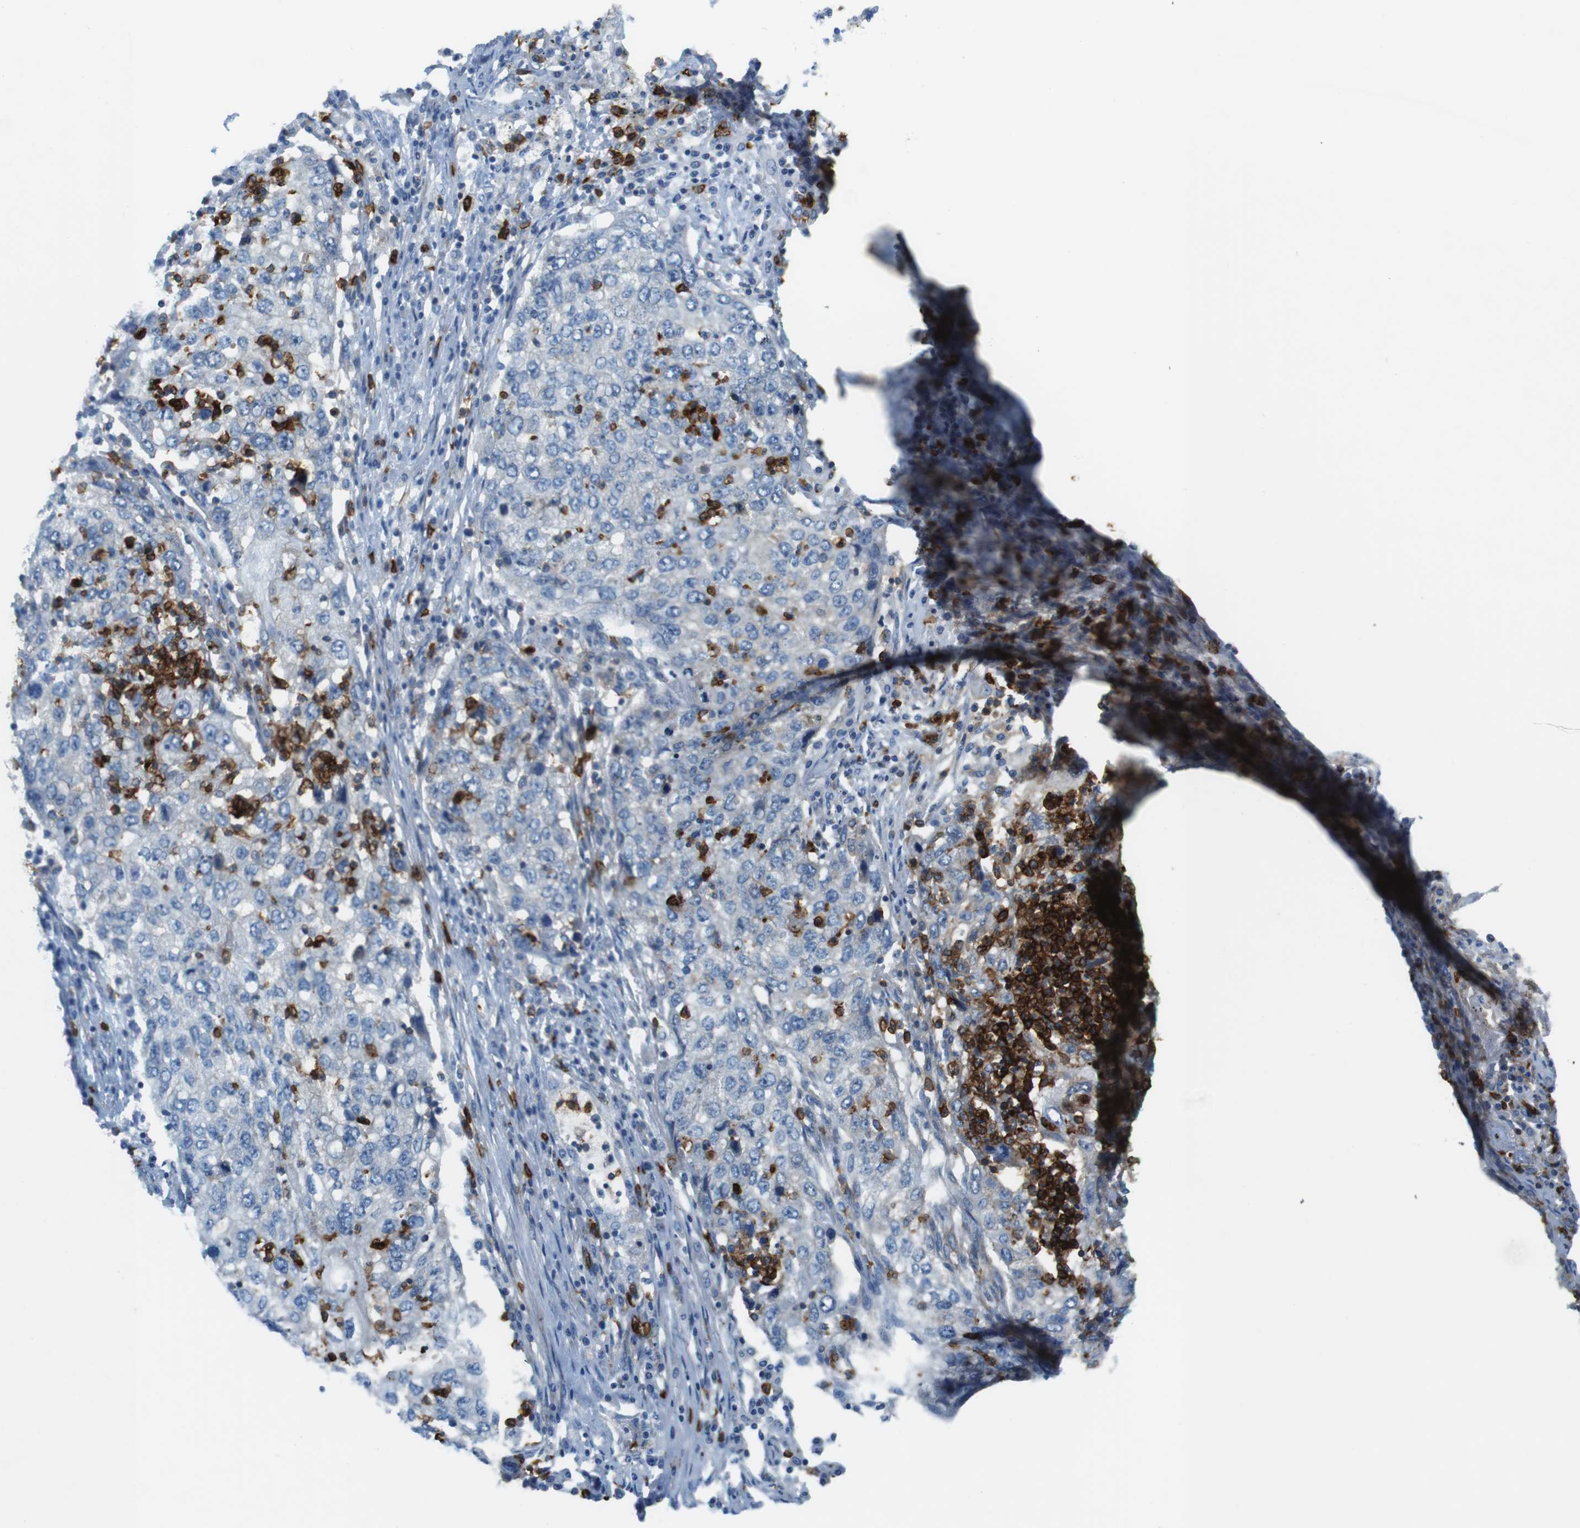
{"staining": {"intensity": "negative", "quantity": "none", "location": "none"}, "tissue": "lung cancer", "cell_type": "Tumor cells", "image_type": "cancer", "snomed": [{"axis": "morphology", "description": "Squamous cell carcinoma, NOS"}, {"axis": "topography", "description": "Lung"}], "caption": "Tumor cells show no significant expression in lung cancer.", "gene": "EMP2", "patient": {"sex": "female", "age": 63}}